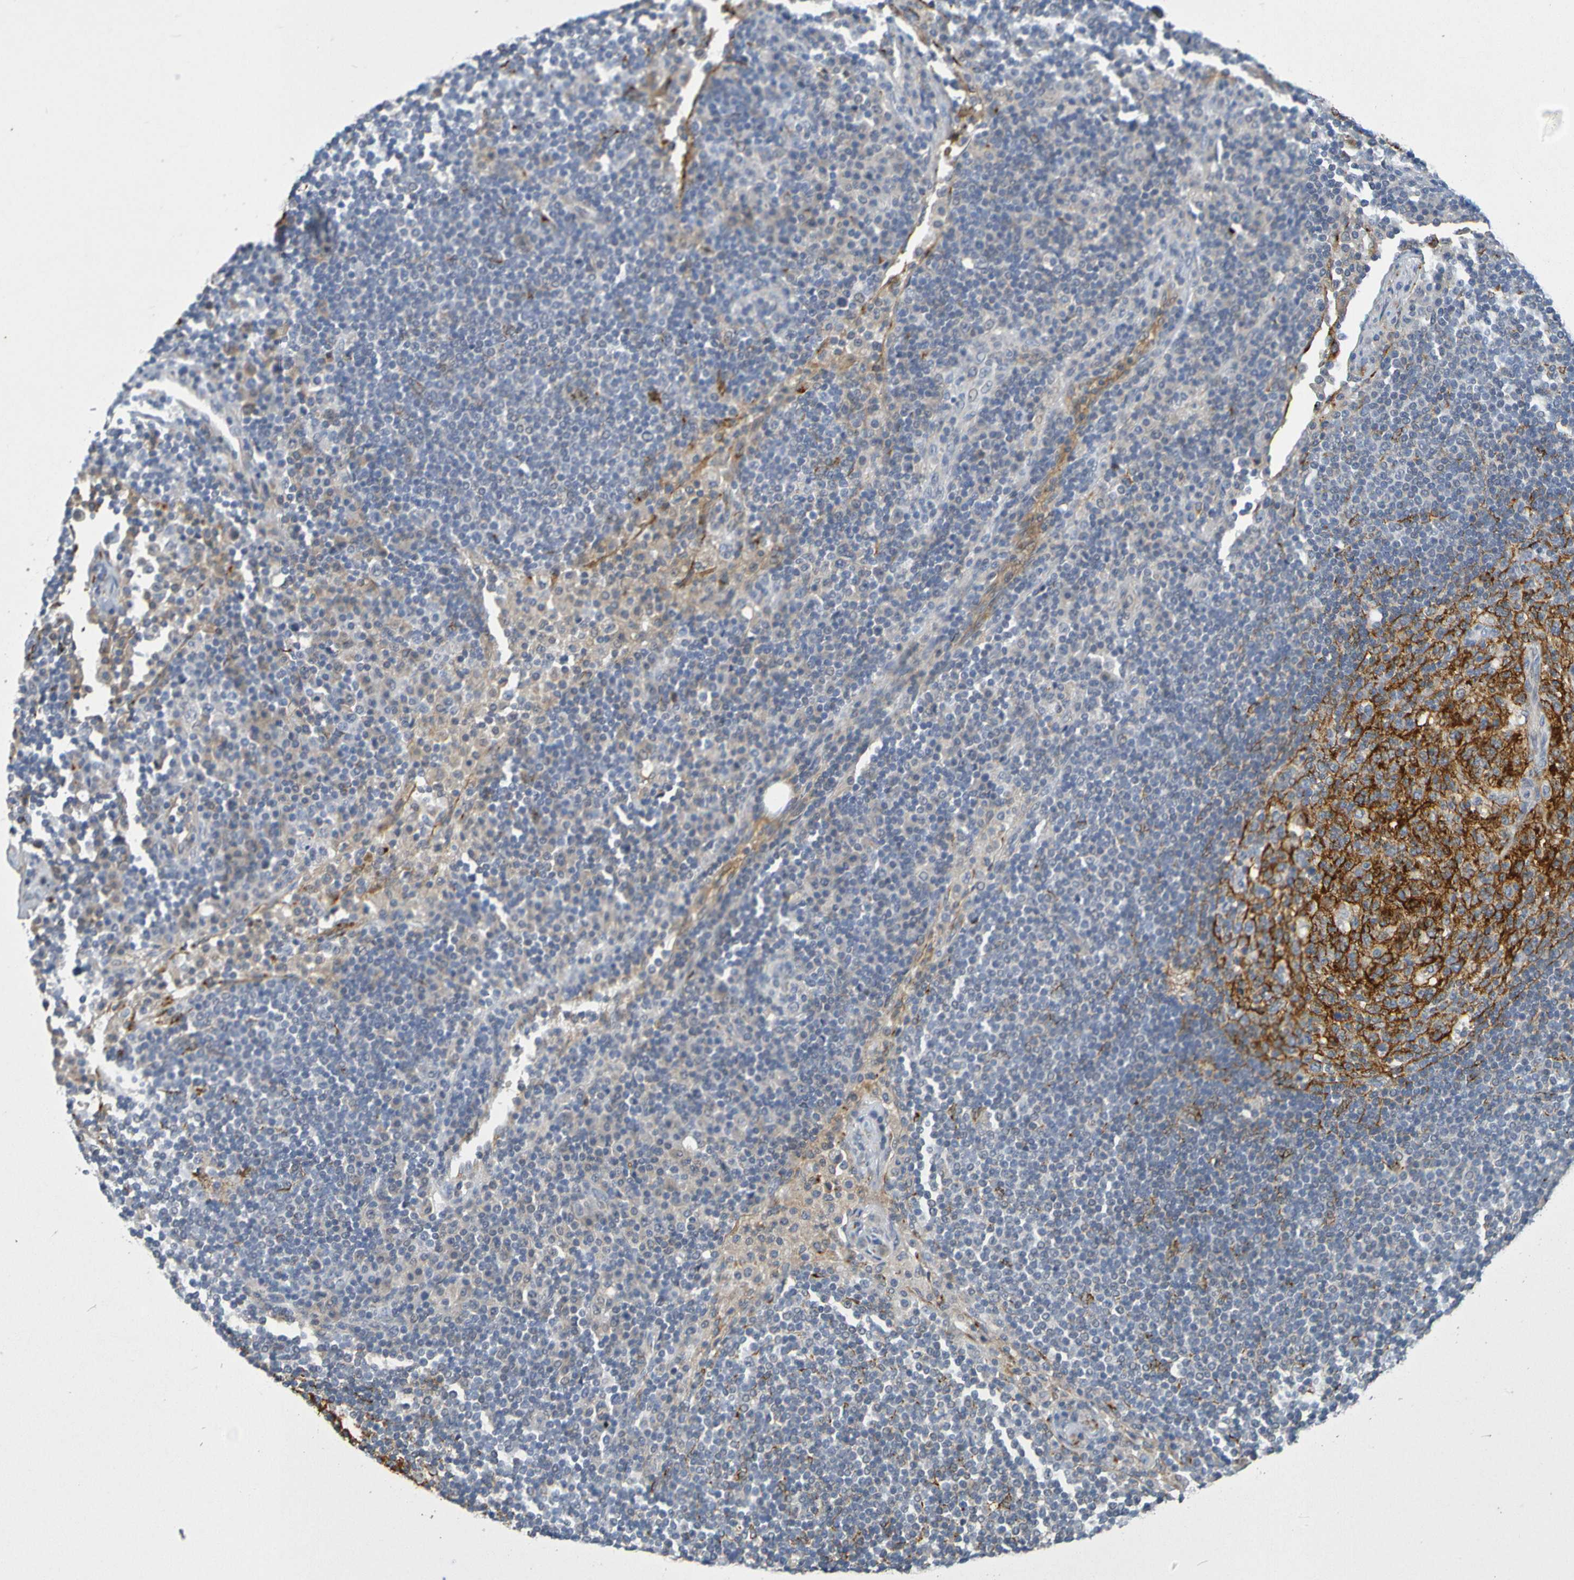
{"staining": {"intensity": "strong", "quantity": "<25%", "location": "cytoplasmic/membranous"}, "tissue": "lymph node", "cell_type": "Germinal center cells", "image_type": "normal", "snomed": [{"axis": "morphology", "description": "Normal tissue, NOS"}, {"axis": "topography", "description": "Lymph node"}], "caption": "Protein analysis of unremarkable lymph node displays strong cytoplasmic/membranous positivity in approximately <25% of germinal center cells.", "gene": "IL10", "patient": {"sex": "female", "age": 53}}